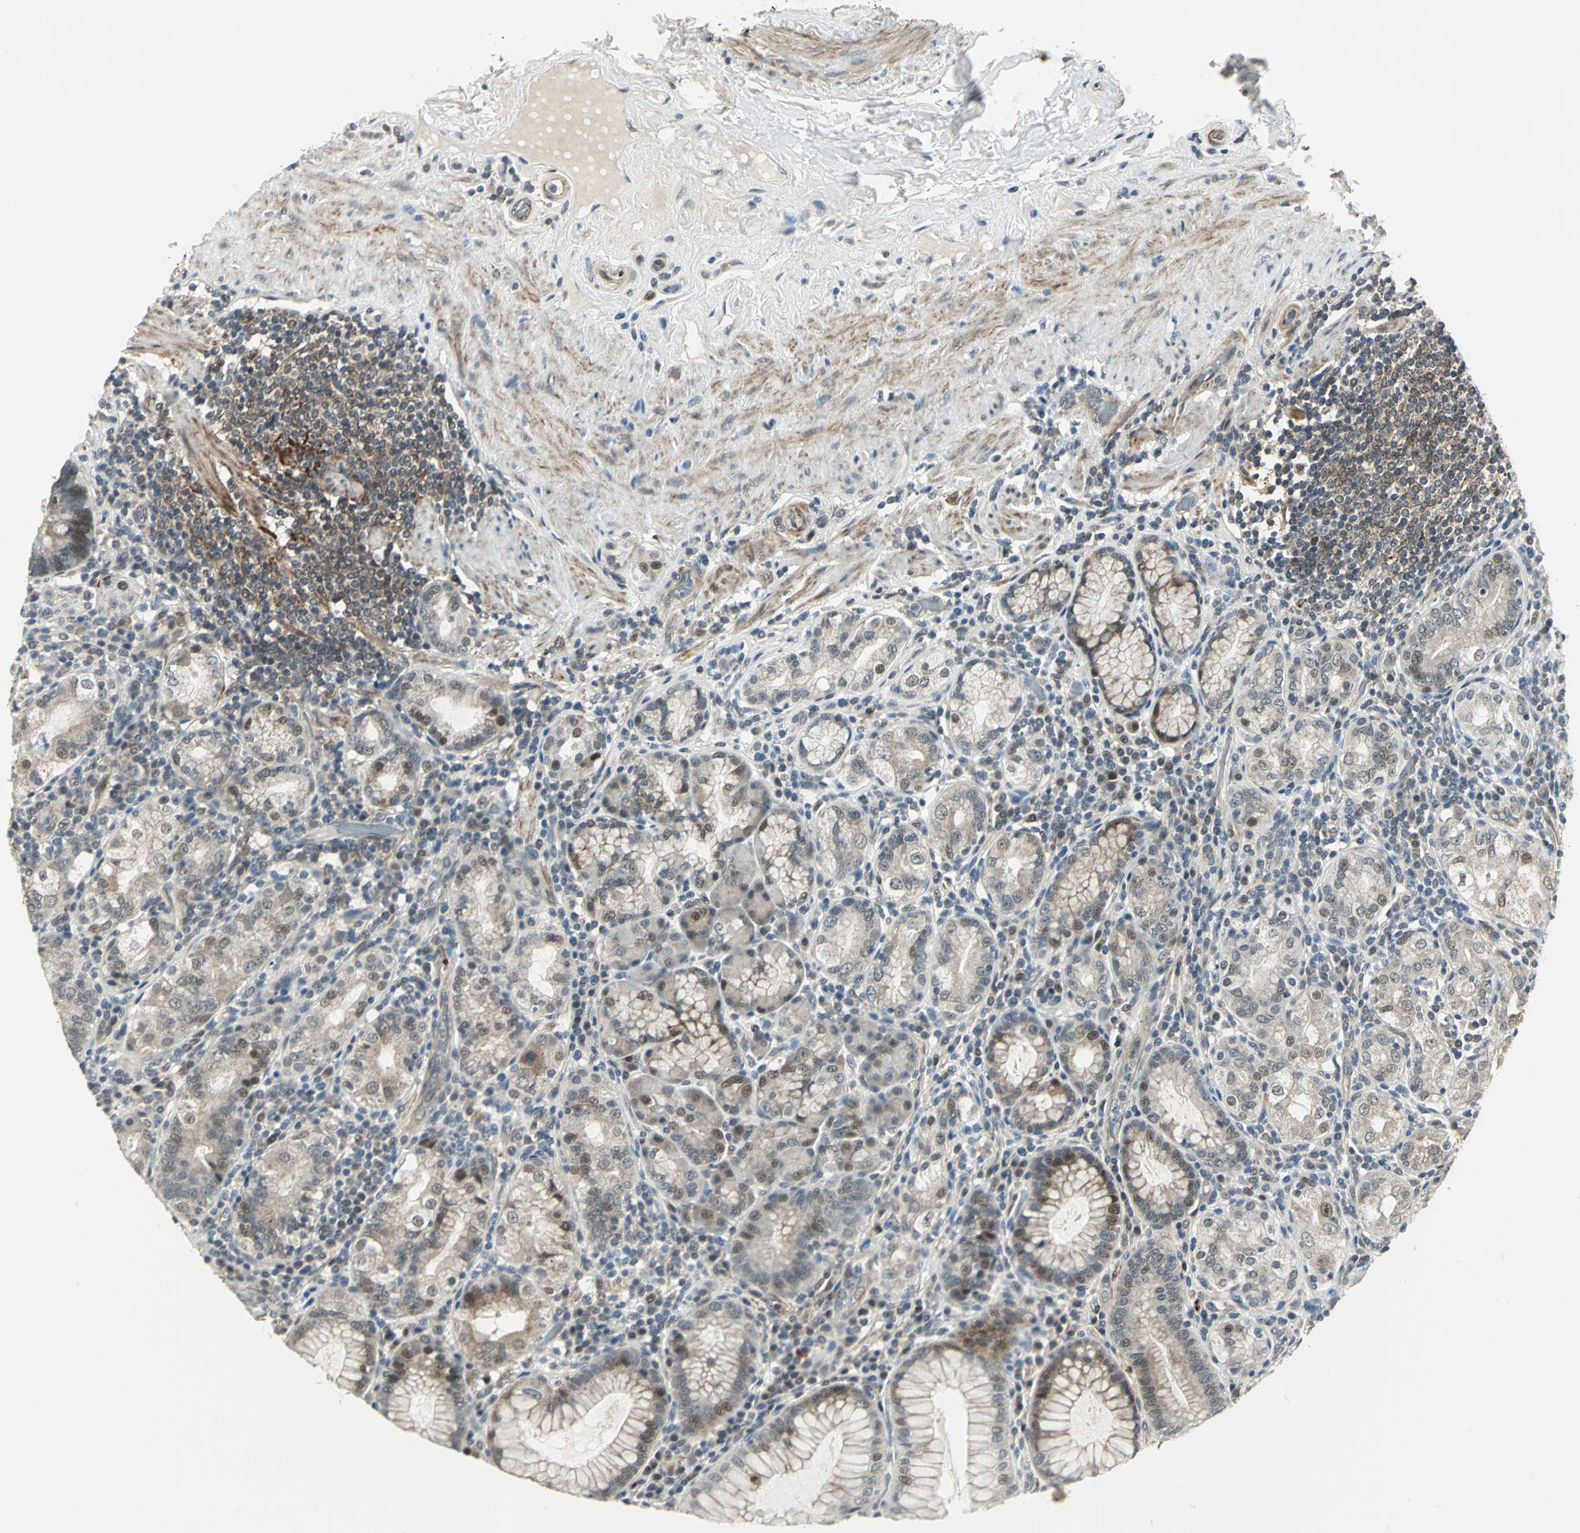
{"staining": {"intensity": "moderate", "quantity": ">75%", "location": "cytoplasmic/membranous,nuclear"}, "tissue": "stomach", "cell_type": "Glandular cells", "image_type": "normal", "snomed": [{"axis": "morphology", "description": "Normal tissue, NOS"}, {"axis": "topography", "description": "Stomach, lower"}], "caption": "Stomach stained with a protein marker exhibits moderate staining in glandular cells.", "gene": "PLAGL2", "patient": {"sex": "female", "age": 76}}